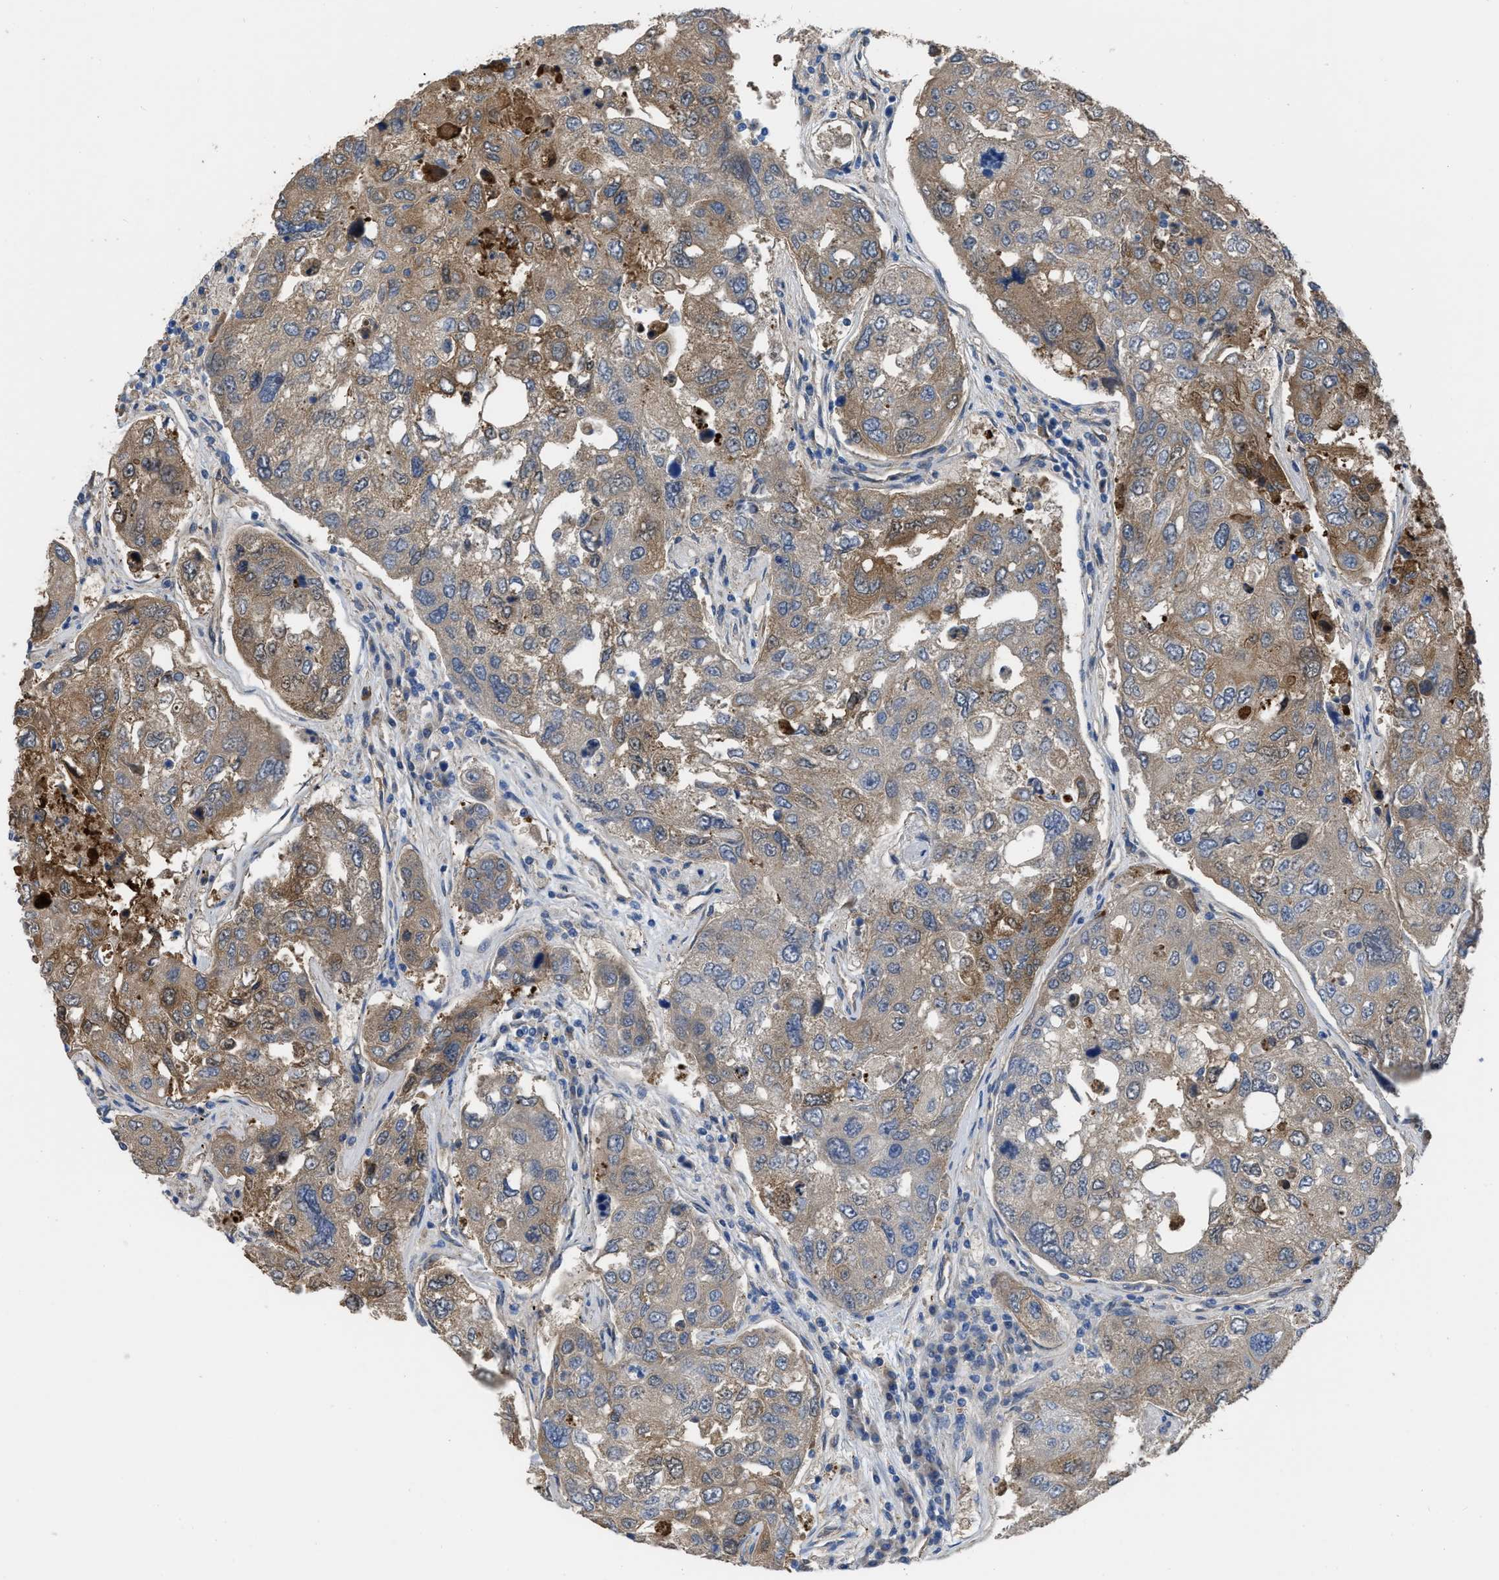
{"staining": {"intensity": "moderate", "quantity": "25%-75%", "location": "cytoplasmic/membranous"}, "tissue": "urothelial cancer", "cell_type": "Tumor cells", "image_type": "cancer", "snomed": [{"axis": "morphology", "description": "Urothelial carcinoma, High grade"}, {"axis": "topography", "description": "Lymph node"}, {"axis": "topography", "description": "Urinary bladder"}], "caption": "This histopathology image exhibits immunohistochemistry (IHC) staining of high-grade urothelial carcinoma, with medium moderate cytoplasmic/membranous positivity in approximately 25%-75% of tumor cells.", "gene": "TRIOBP", "patient": {"sex": "male", "age": 51}}